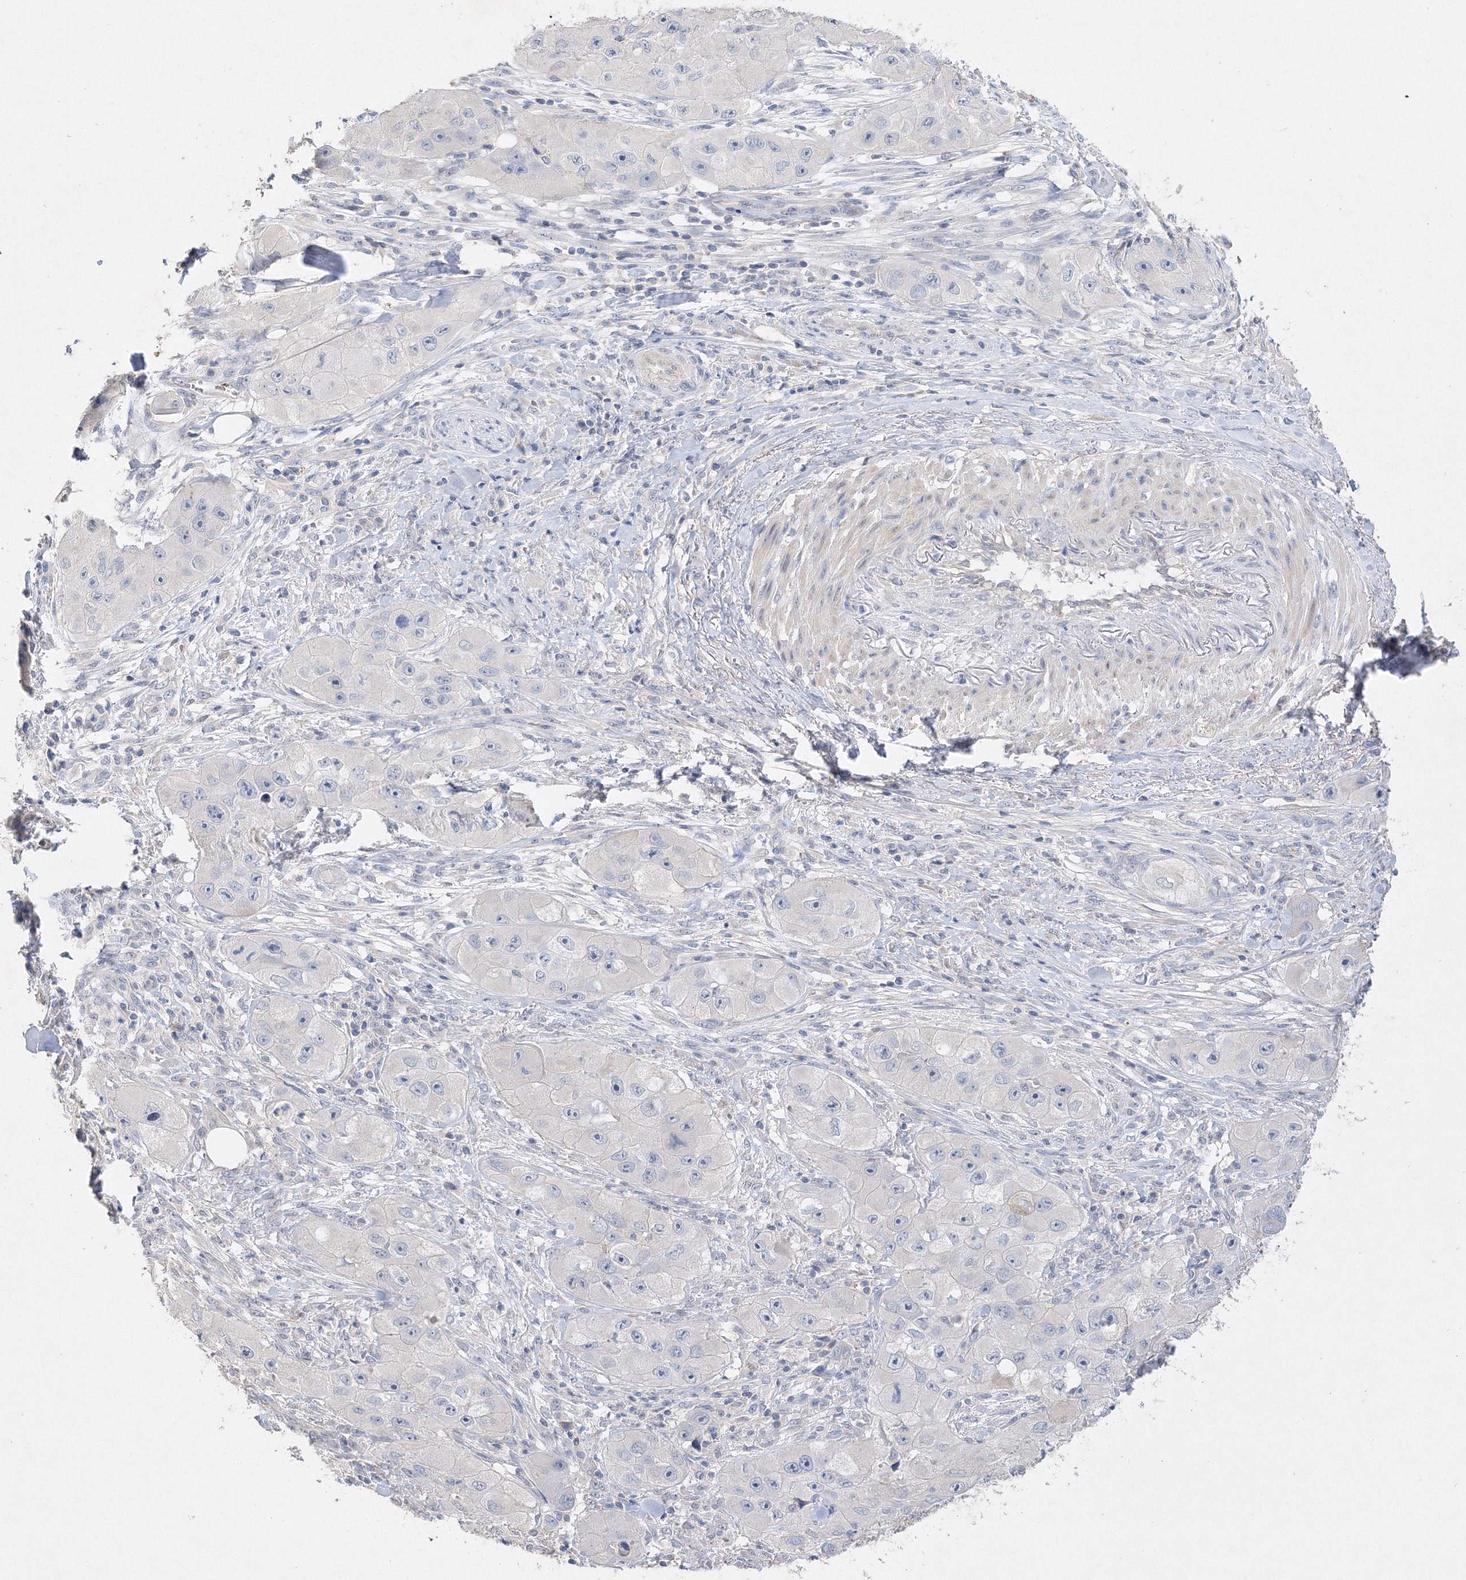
{"staining": {"intensity": "negative", "quantity": "none", "location": "none"}, "tissue": "skin cancer", "cell_type": "Tumor cells", "image_type": "cancer", "snomed": [{"axis": "morphology", "description": "Squamous cell carcinoma, NOS"}, {"axis": "topography", "description": "Skin"}, {"axis": "topography", "description": "Subcutis"}], "caption": "Human skin cancer stained for a protein using immunohistochemistry demonstrates no staining in tumor cells.", "gene": "GLS", "patient": {"sex": "male", "age": 73}}